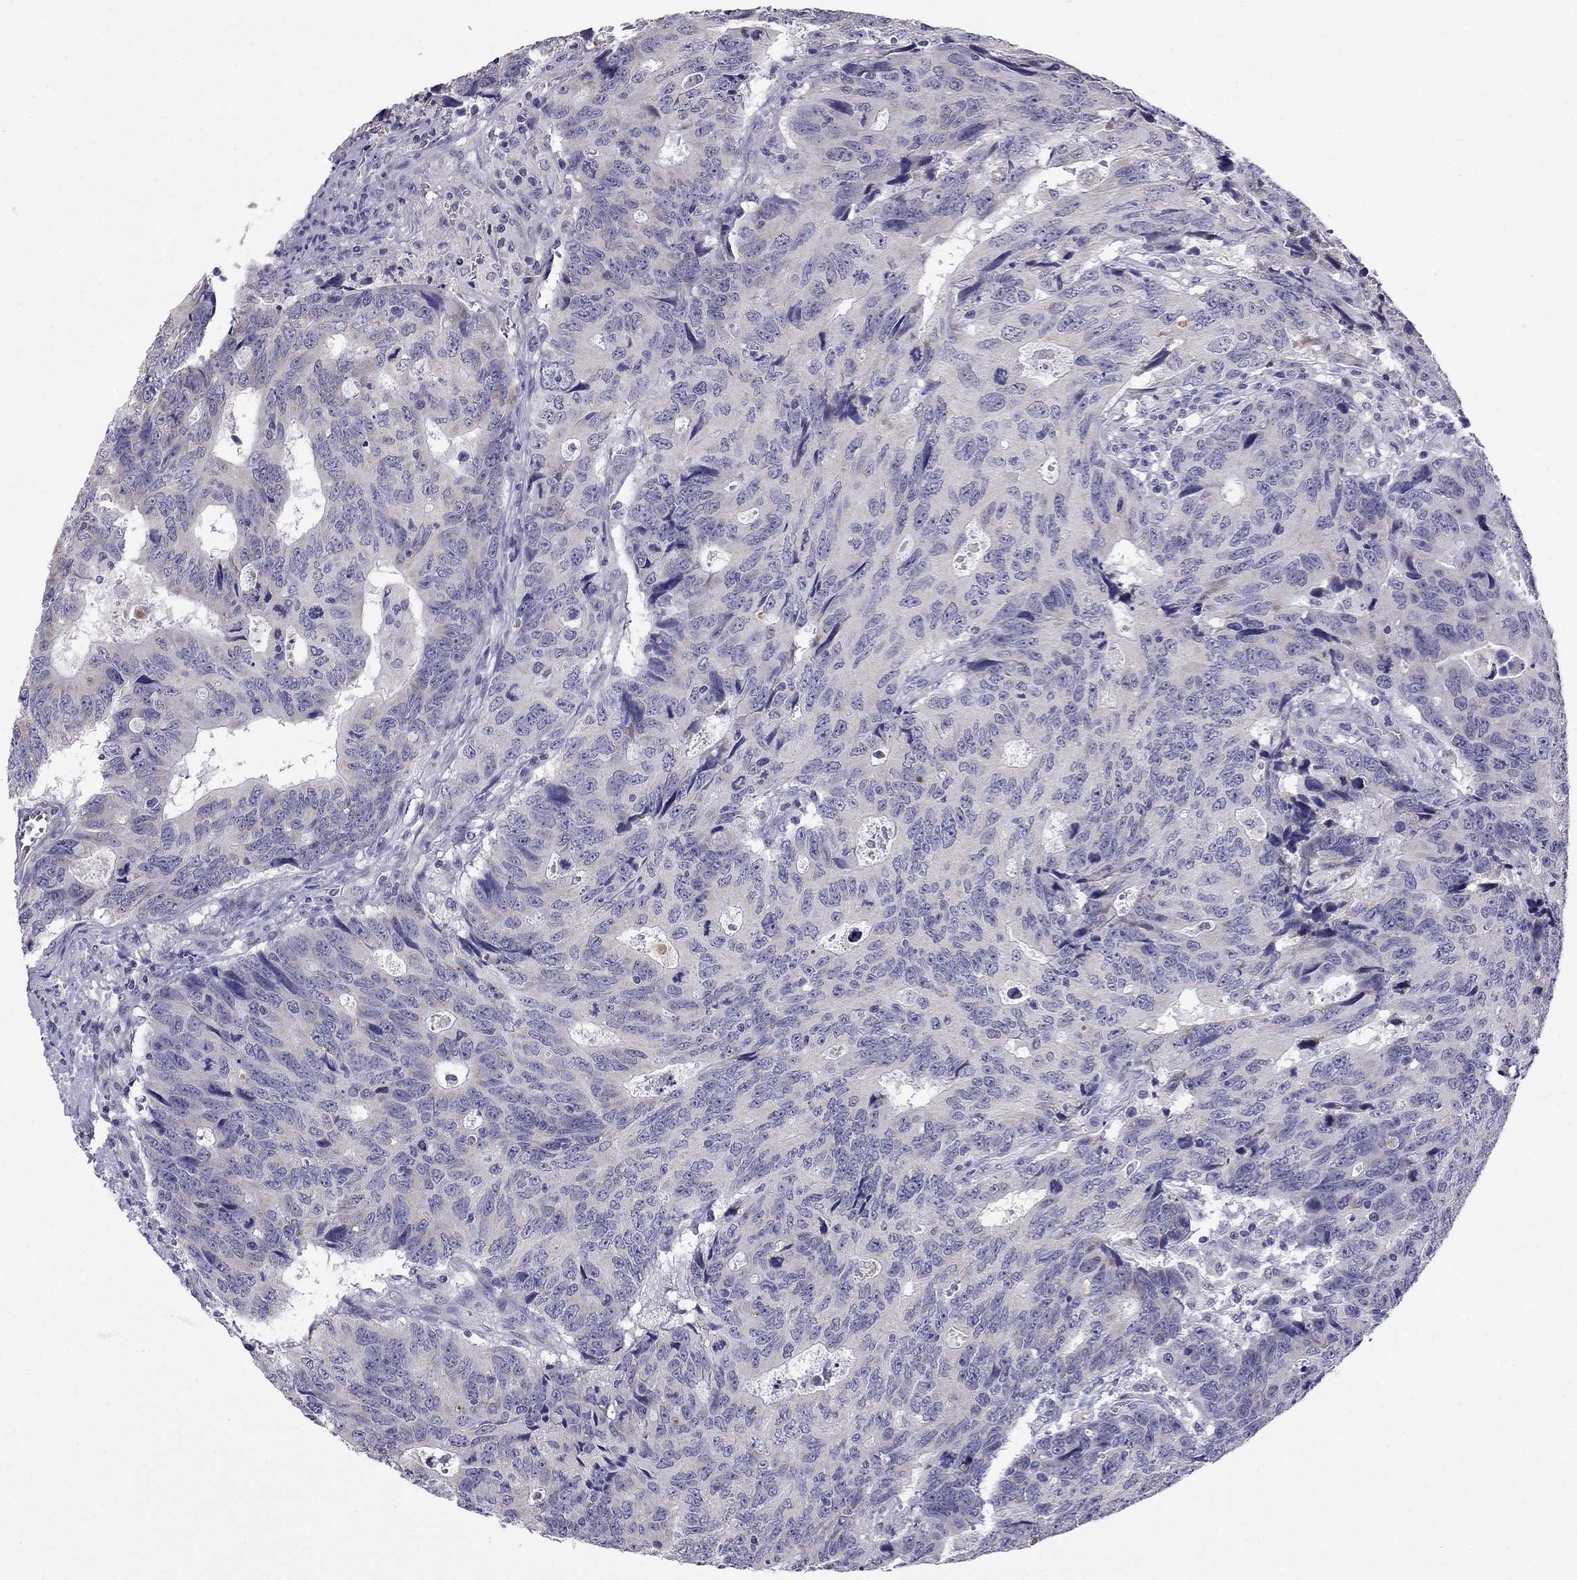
{"staining": {"intensity": "moderate", "quantity": "<25%", "location": "cytoplasmic/membranous"}, "tissue": "colorectal cancer", "cell_type": "Tumor cells", "image_type": "cancer", "snomed": [{"axis": "morphology", "description": "Adenocarcinoma, NOS"}, {"axis": "topography", "description": "Colon"}], "caption": "Brown immunohistochemical staining in human colorectal cancer reveals moderate cytoplasmic/membranous positivity in approximately <25% of tumor cells.", "gene": "C5orf49", "patient": {"sex": "female", "age": 77}}